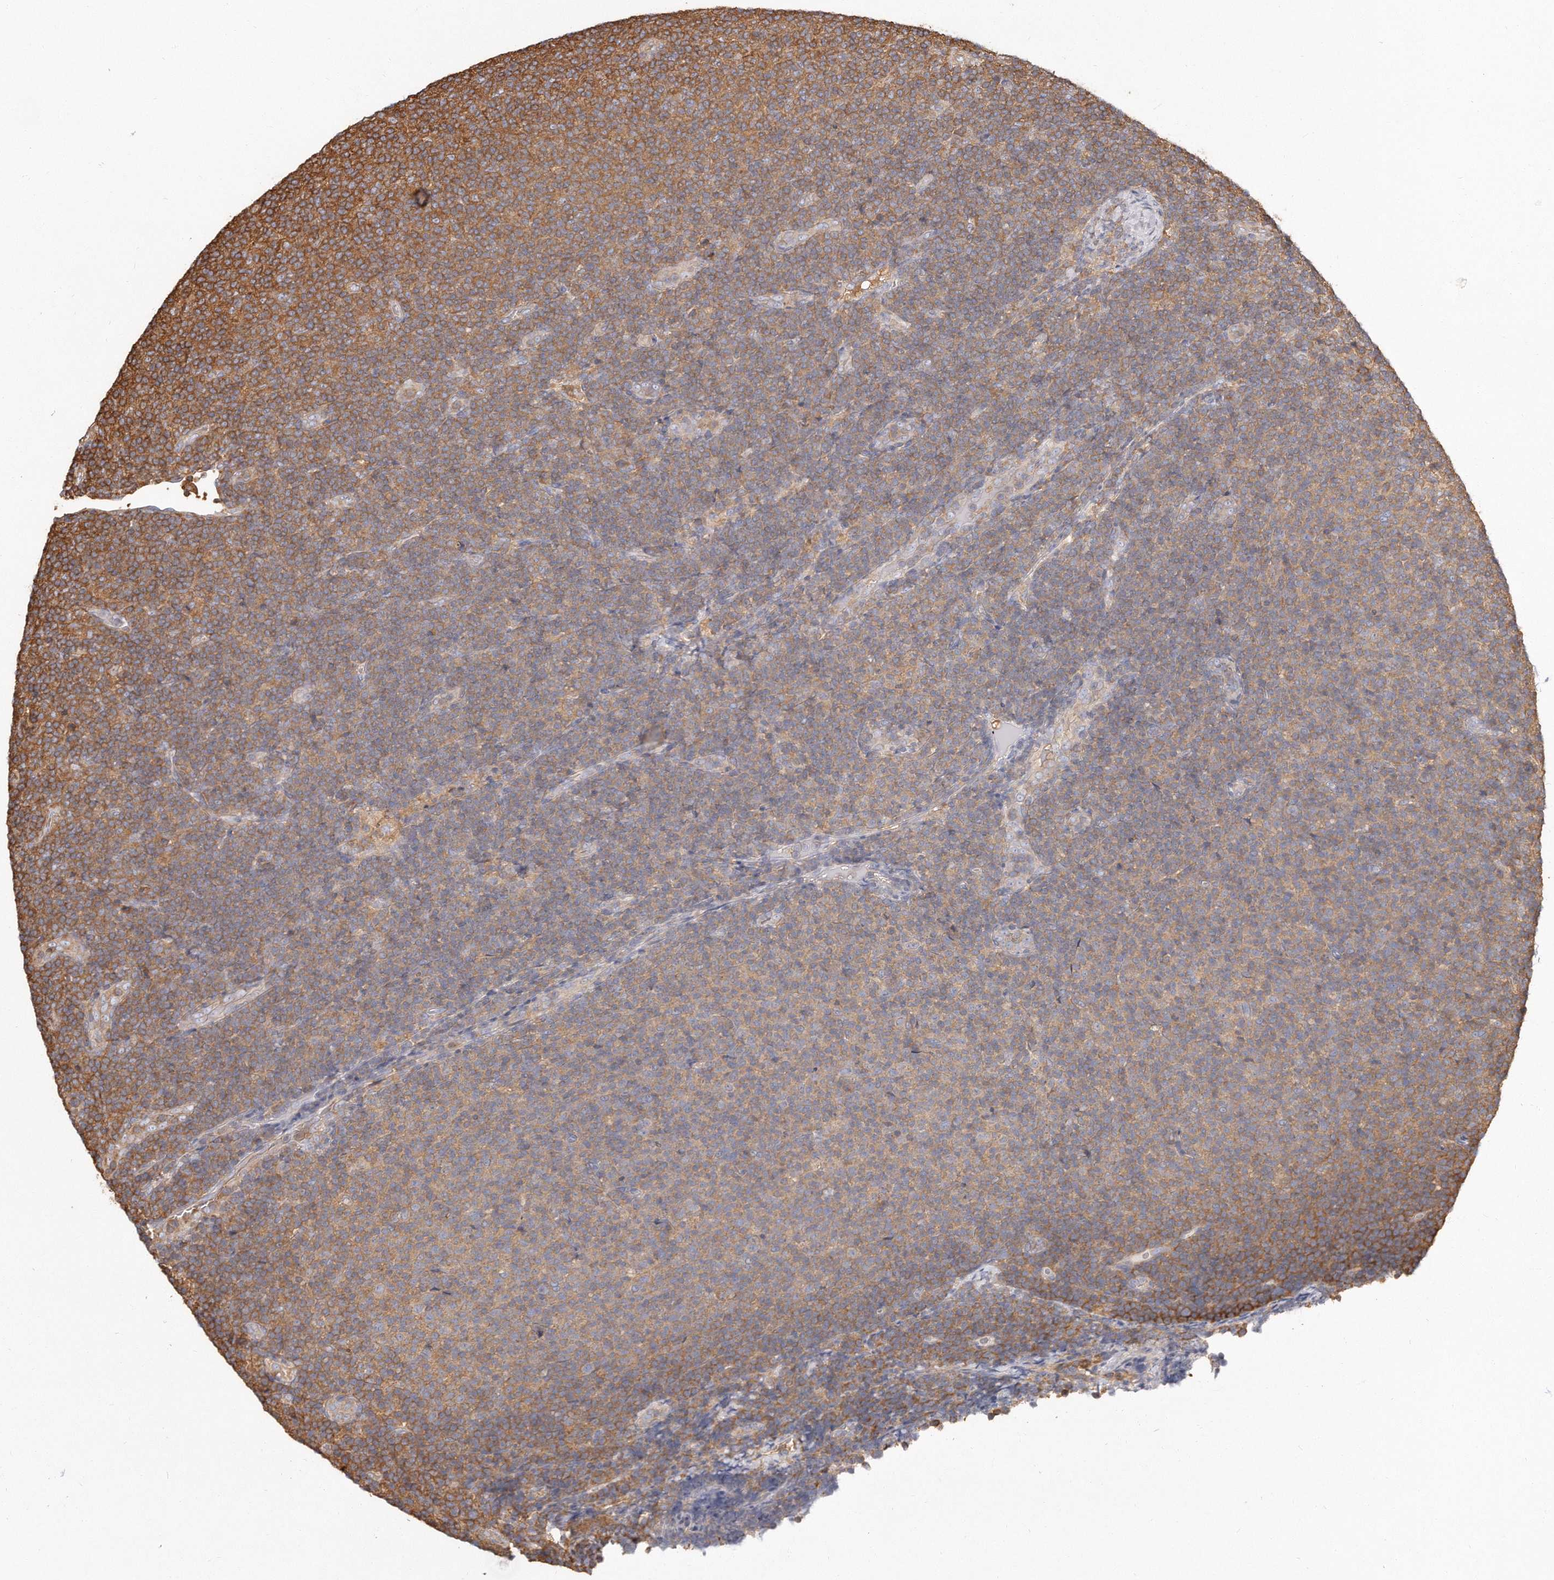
{"staining": {"intensity": "moderate", "quantity": "<25%", "location": "cytoplasmic/membranous"}, "tissue": "lymphoma", "cell_type": "Tumor cells", "image_type": "cancer", "snomed": [{"axis": "morphology", "description": "Malignant lymphoma, non-Hodgkin's type, Low grade"}, {"axis": "topography", "description": "Lymph node"}], "caption": "Immunohistochemistry (IHC) staining of lymphoma, which shows low levels of moderate cytoplasmic/membranous positivity in approximately <25% of tumor cells indicating moderate cytoplasmic/membranous protein staining. The staining was performed using DAB (3,3'-diaminobenzidine) (brown) for protein detection and nuclei were counterstained in hematoxylin (blue).", "gene": "CAP1", "patient": {"sex": "male", "age": 66}}